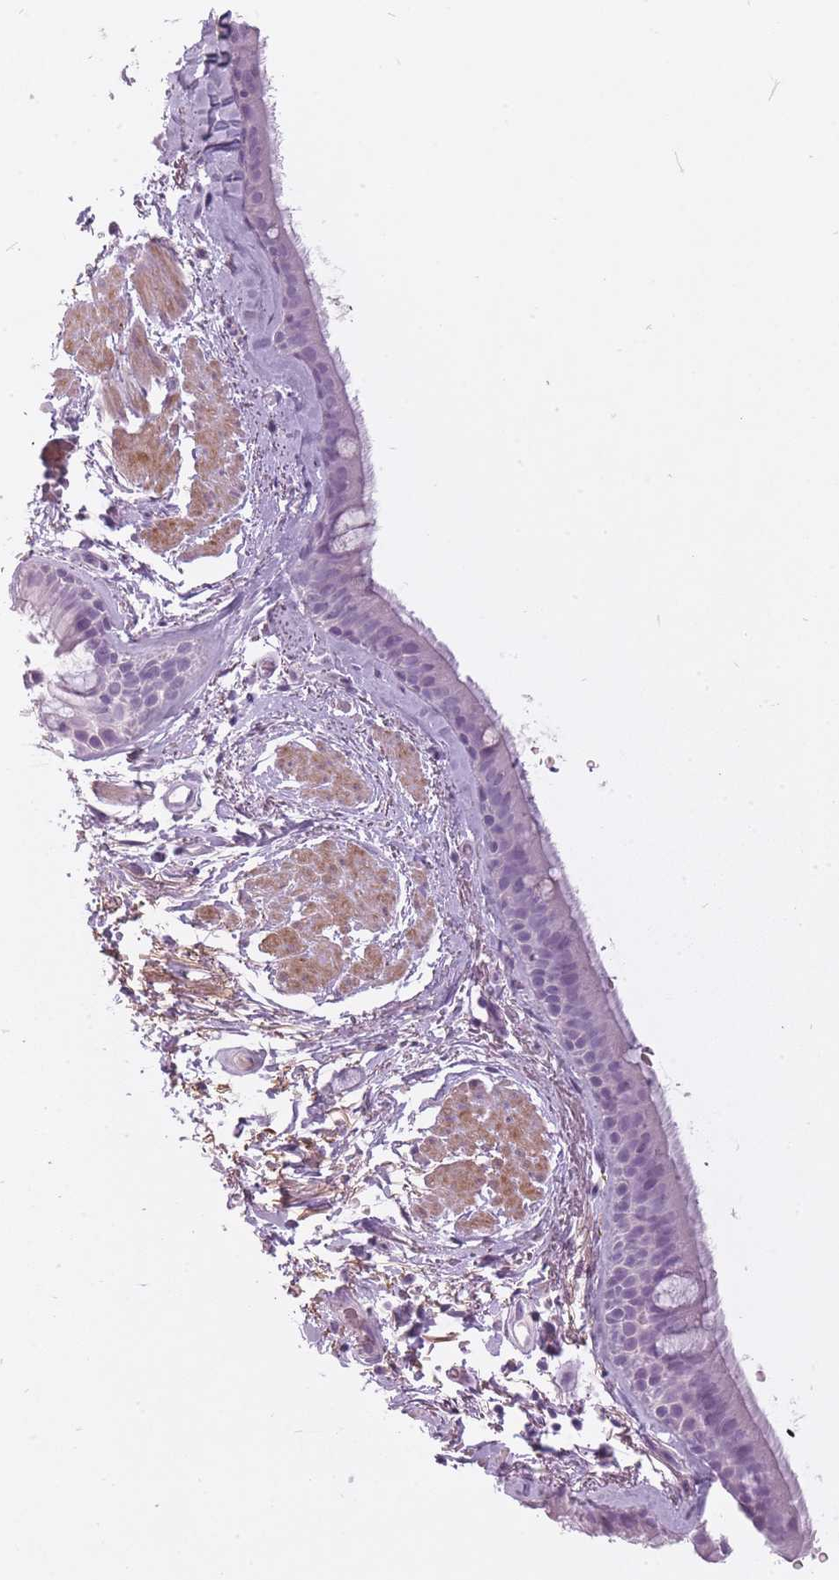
{"staining": {"intensity": "negative", "quantity": "none", "location": "none"}, "tissue": "bronchus", "cell_type": "Respiratory epithelial cells", "image_type": "normal", "snomed": [{"axis": "morphology", "description": "Normal tissue, NOS"}, {"axis": "topography", "description": "Lymph node"}, {"axis": "topography", "description": "Cartilage tissue"}, {"axis": "topography", "description": "Bronchus"}], "caption": "This is a histopathology image of IHC staining of benign bronchus, which shows no expression in respiratory epithelial cells. (DAB (3,3'-diaminobenzidine) IHC, high magnification).", "gene": "RFX4", "patient": {"sex": "female", "age": 70}}